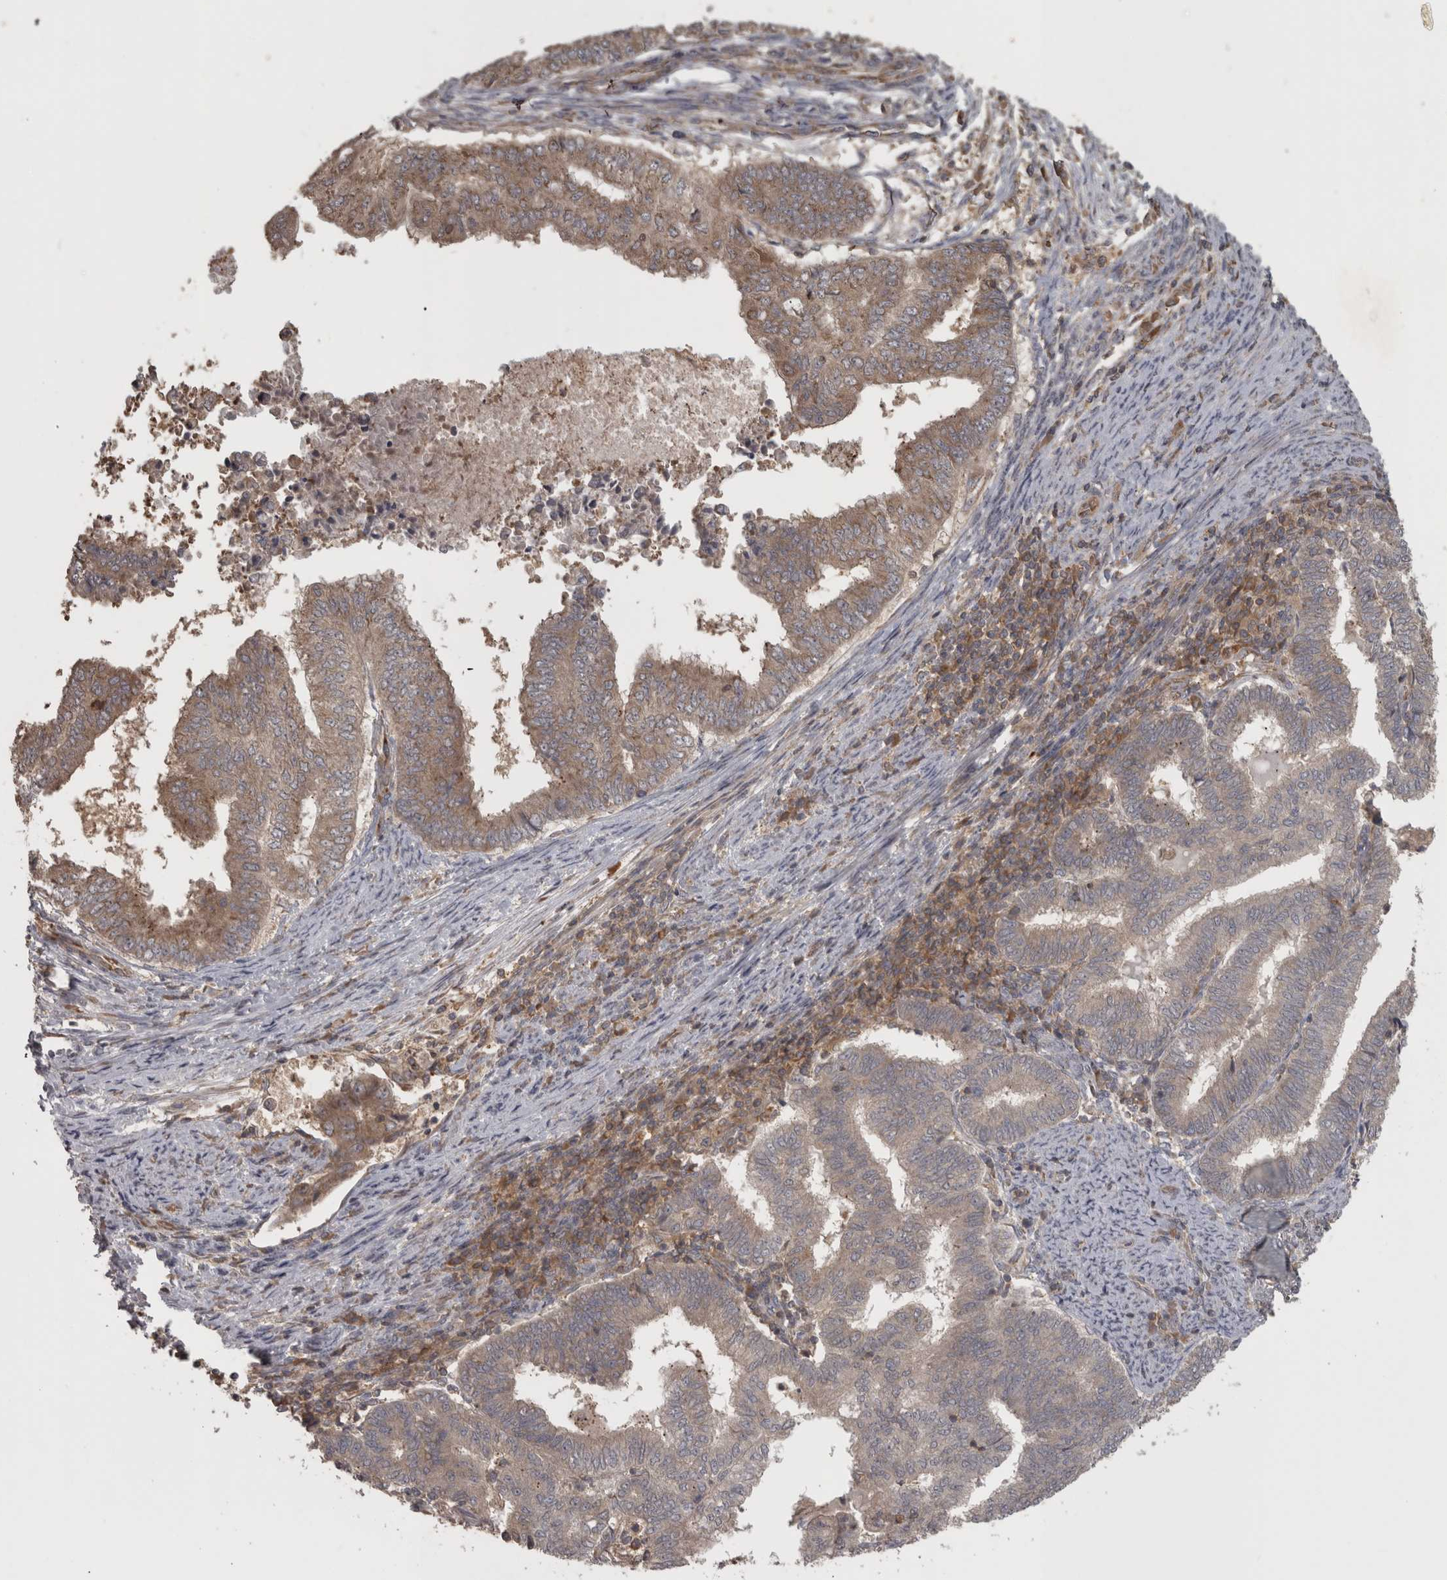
{"staining": {"intensity": "weak", "quantity": ">75%", "location": "cytoplasmic/membranous"}, "tissue": "endometrial cancer", "cell_type": "Tumor cells", "image_type": "cancer", "snomed": [{"axis": "morphology", "description": "Polyp, NOS"}, {"axis": "morphology", "description": "Adenocarcinoma, NOS"}, {"axis": "morphology", "description": "Adenoma, NOS"}, {"axis": "topography", "description": "Endometrium"}], "caption": "This is a histology image of IHC staining of endometrial polyp, which shows weak positivity in the cytoplasmic/membranous of tumor cells.", "gene": "MICU3", "patient": {"sex": "female", "age": 79}}